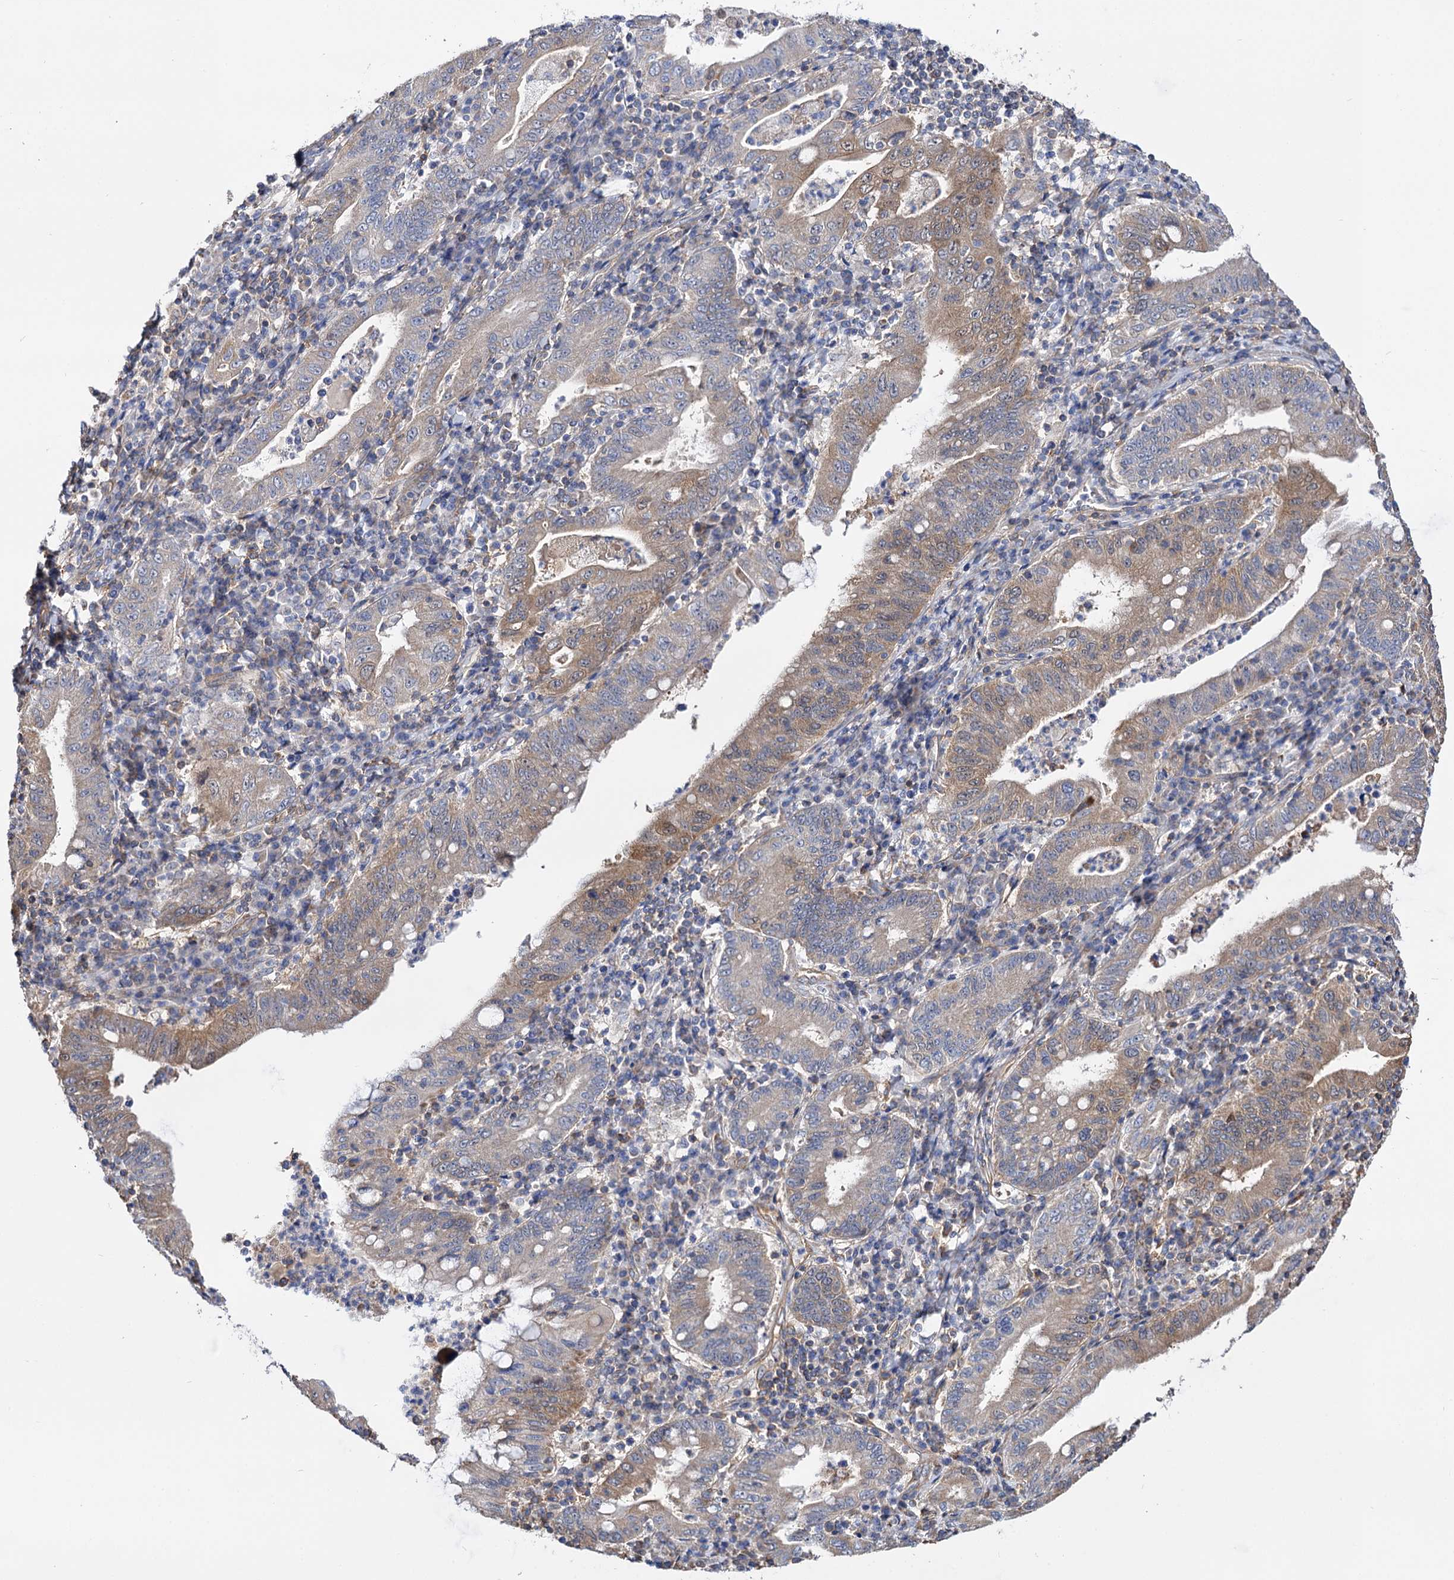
{"staining": {"intensity": "moderate", "quantity": "25%-75%", "location": "cytoplasmic/membranous"}, "tissue": "stomach cancer", "cell_type": "Tumor cells", "image_type": "cancer", "snomed": [{"axis": "morphology", "description": "Normal tissue, NOS"}, {"axis": "morphology", "description": "Adenocarcinoma, NOS"}, {"axis": "topography", "description": "Esophagus"}, {"axis": "topography", "description": "Stomach, upper"}, {"axis": "topography", "description": "Peripheral nerve tissue"}], "caption": "Human stomach cancer stained with a brown dye exhibits moderate cytoplasmic/membranous positive positivity in approximately 25%-75% of tumor cells.", "gene": "IDI1", "patient": {"sex": "male", "age": 62}}